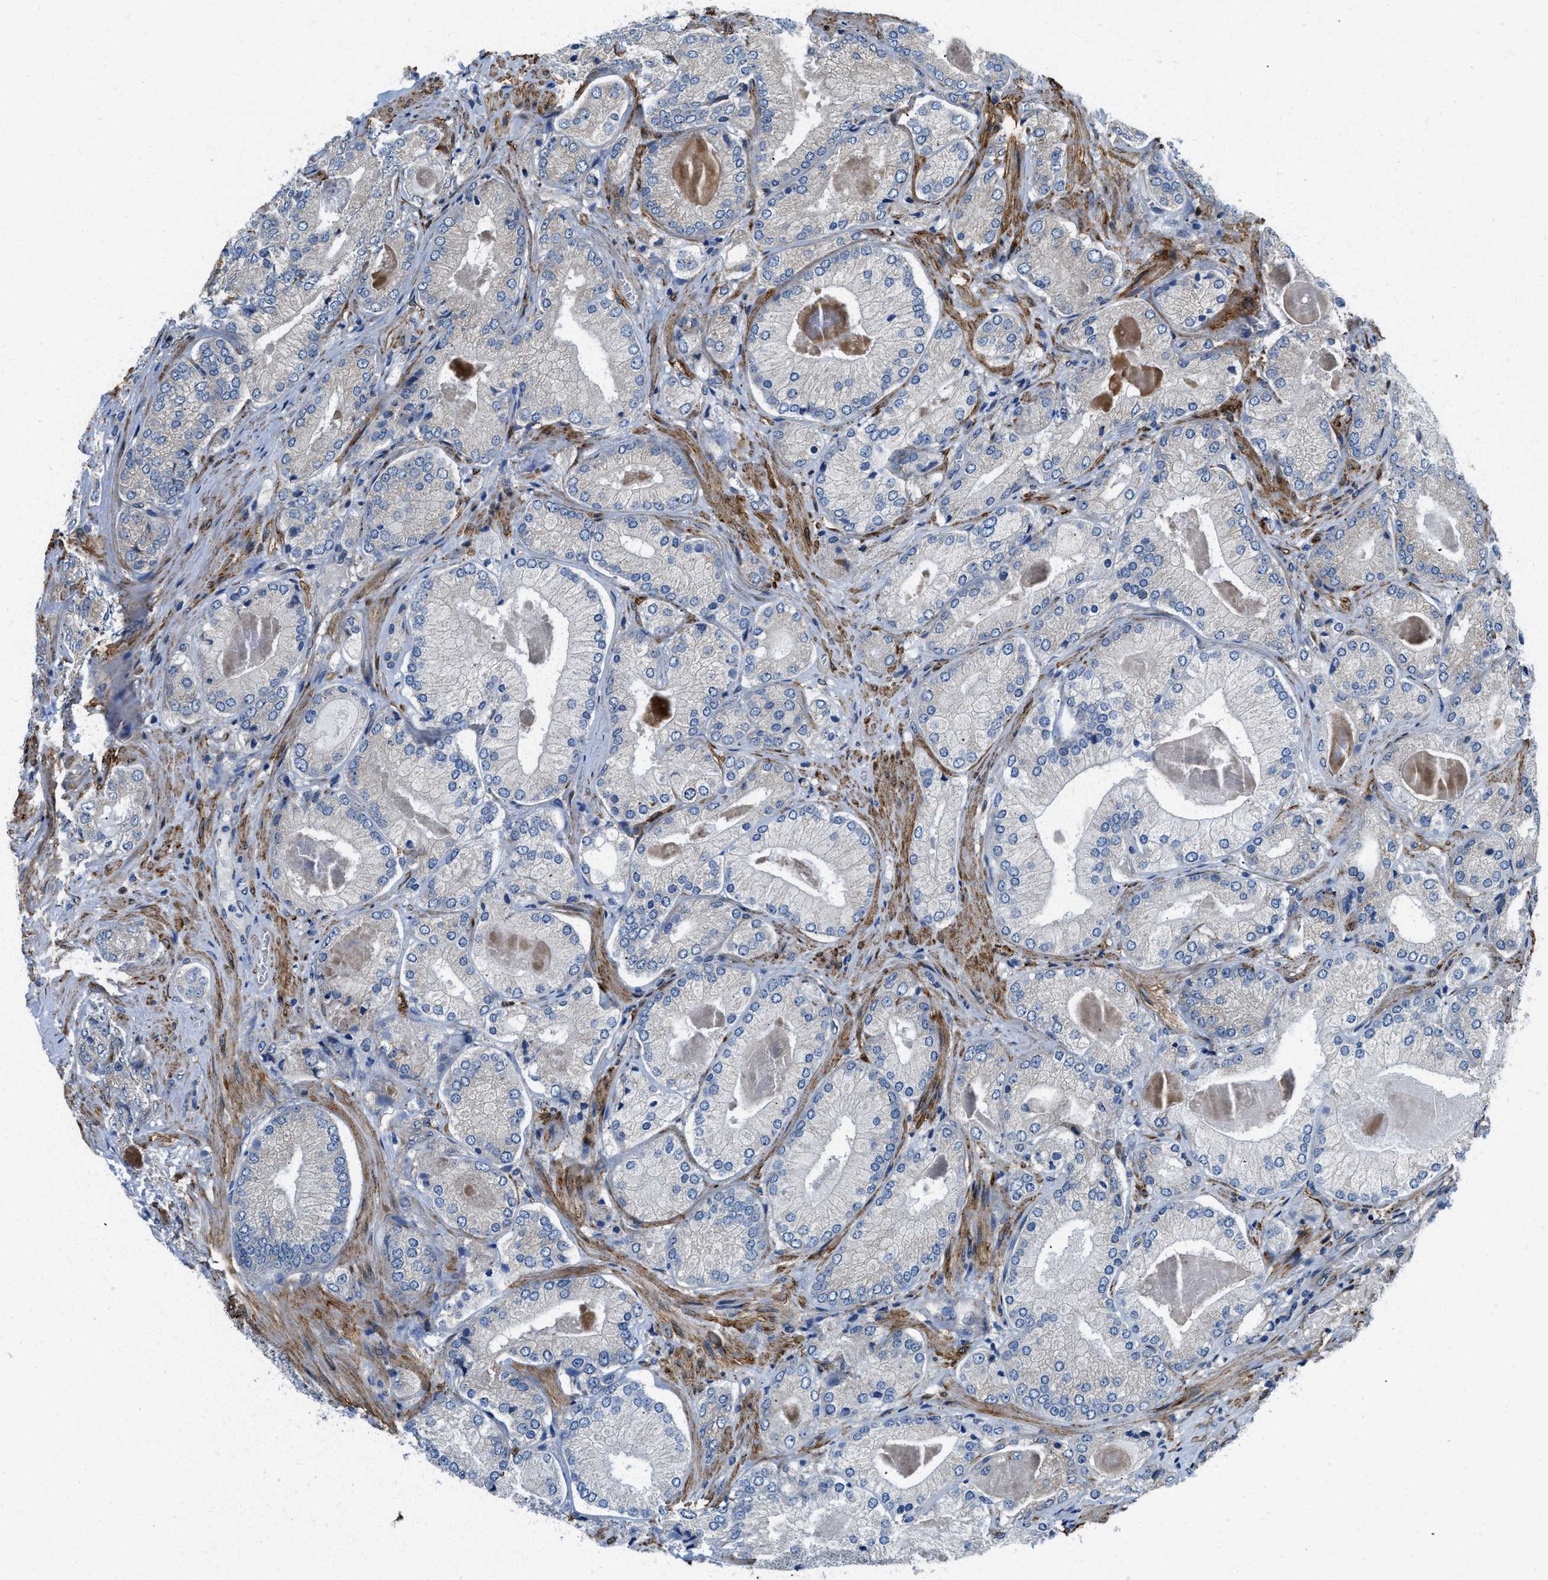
{"staining": {"intensity": "negative", "quantity": "none", "location": "none"}, "tissue": "prostate cancer", "cell_type": "Tumor cells", "image_type": "cancer", "snomed": [{"axis": "morphology", "description": "Adenocarcinoma, Low grade"}, {"axis": "topography", "description": "Prostate"}], "caption": "Micrograph shows no significant protein positivity in tumor cells of prostate cancer.", "gene": "ARL6IP5", "patient": {"sex": "male", "age": 65}}